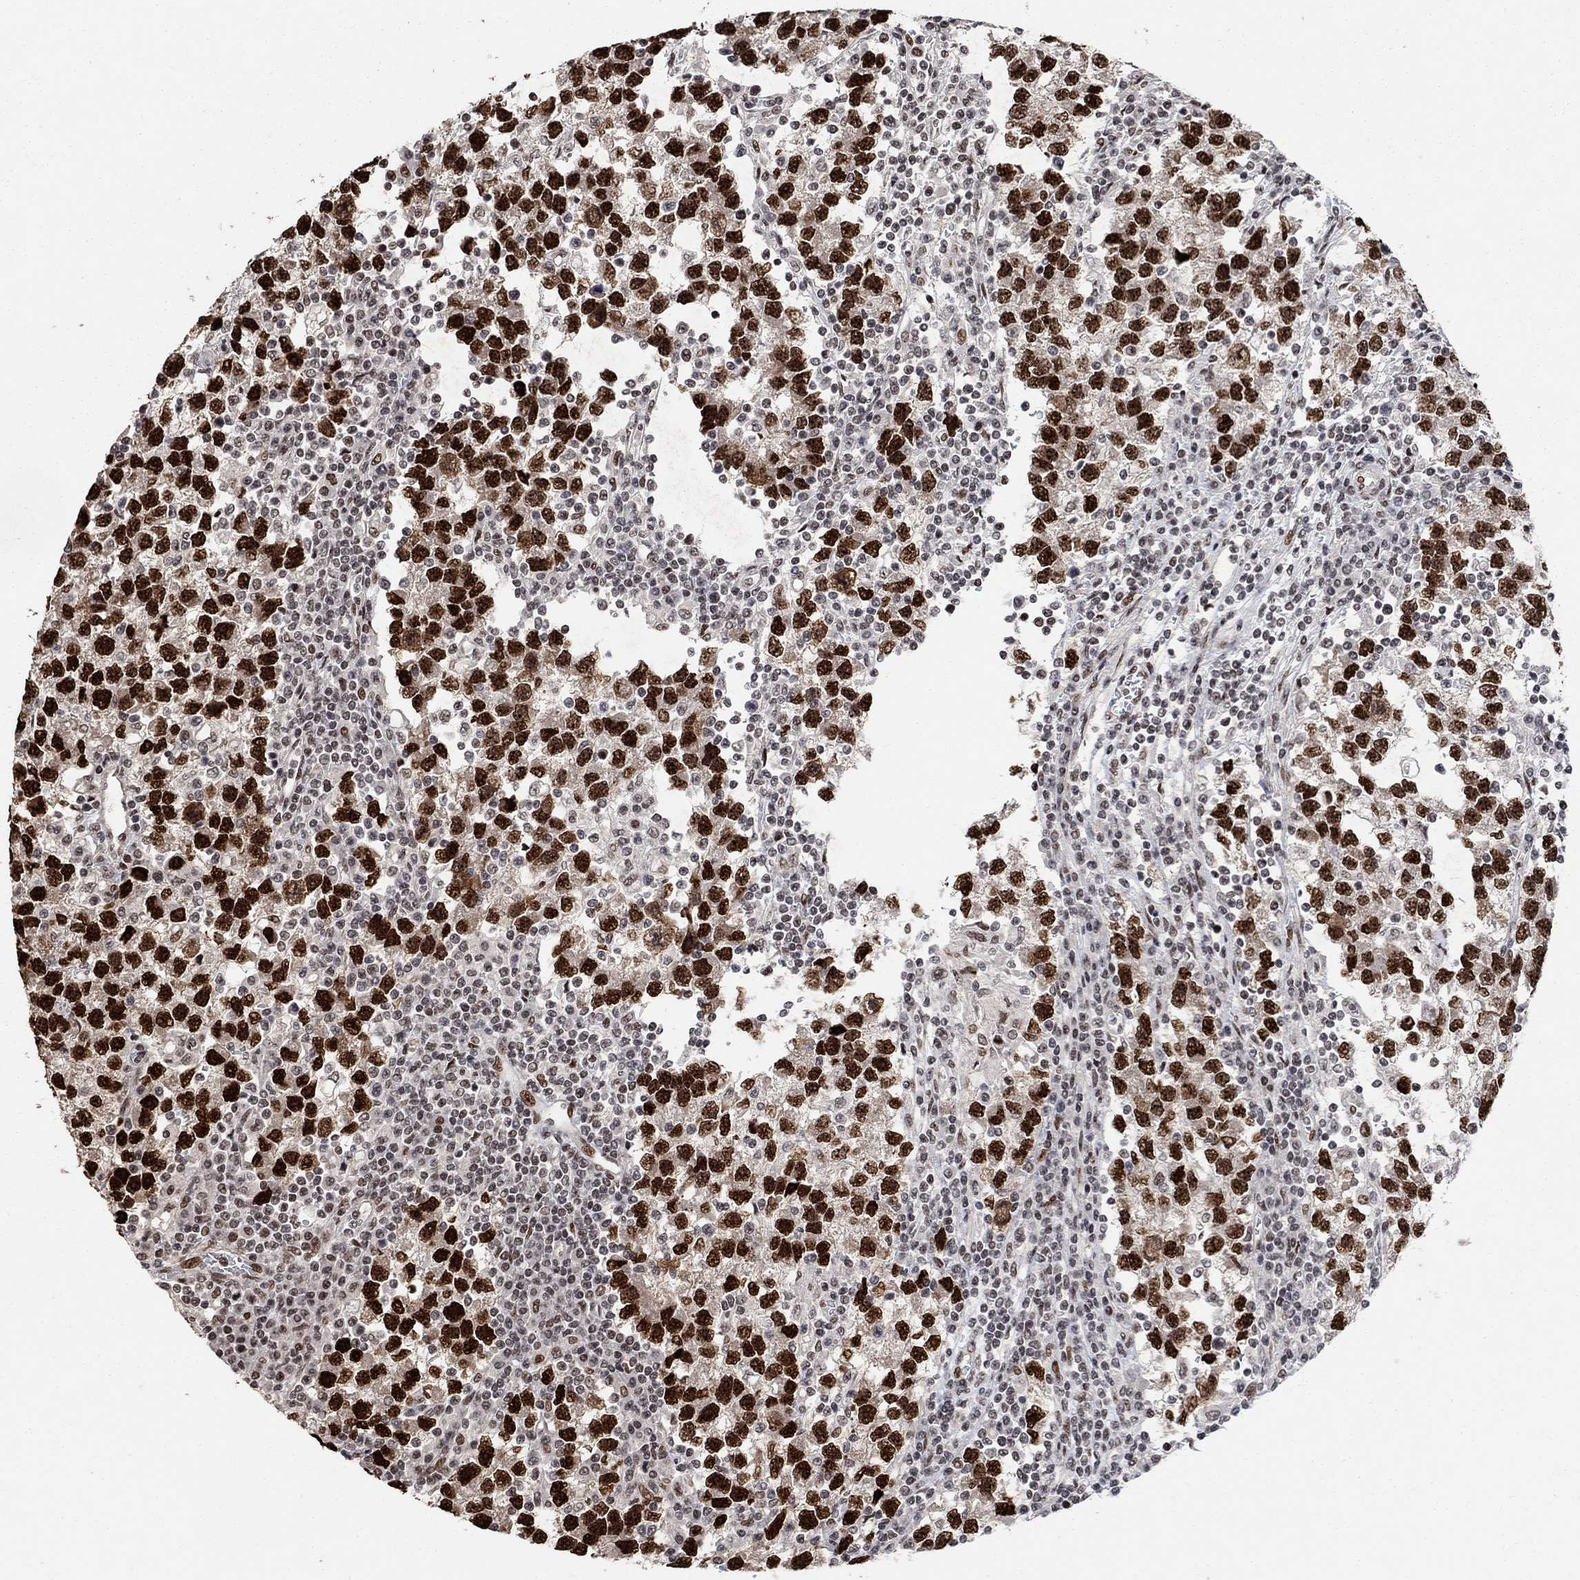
{"staining": {"intensity": "strong", "quantity": ">75%", "location": "nuclear"}, "tissue": "testis cancer", "cell_type": "Tumor cells", "image_type": "cancer", "snomed": [{"axis": "morphology", "description": "Seminoma, NOS"}, {"axis": "topography", "description": "Testis"}], "caption": "Strong nuclear staining for a protein is identified in approximately >75% of tumor cells of seminoma (testis) using immunohistochemistry (IHC).", "gene": "E4F1", "patient": {"sex": "male", "age": 47}}